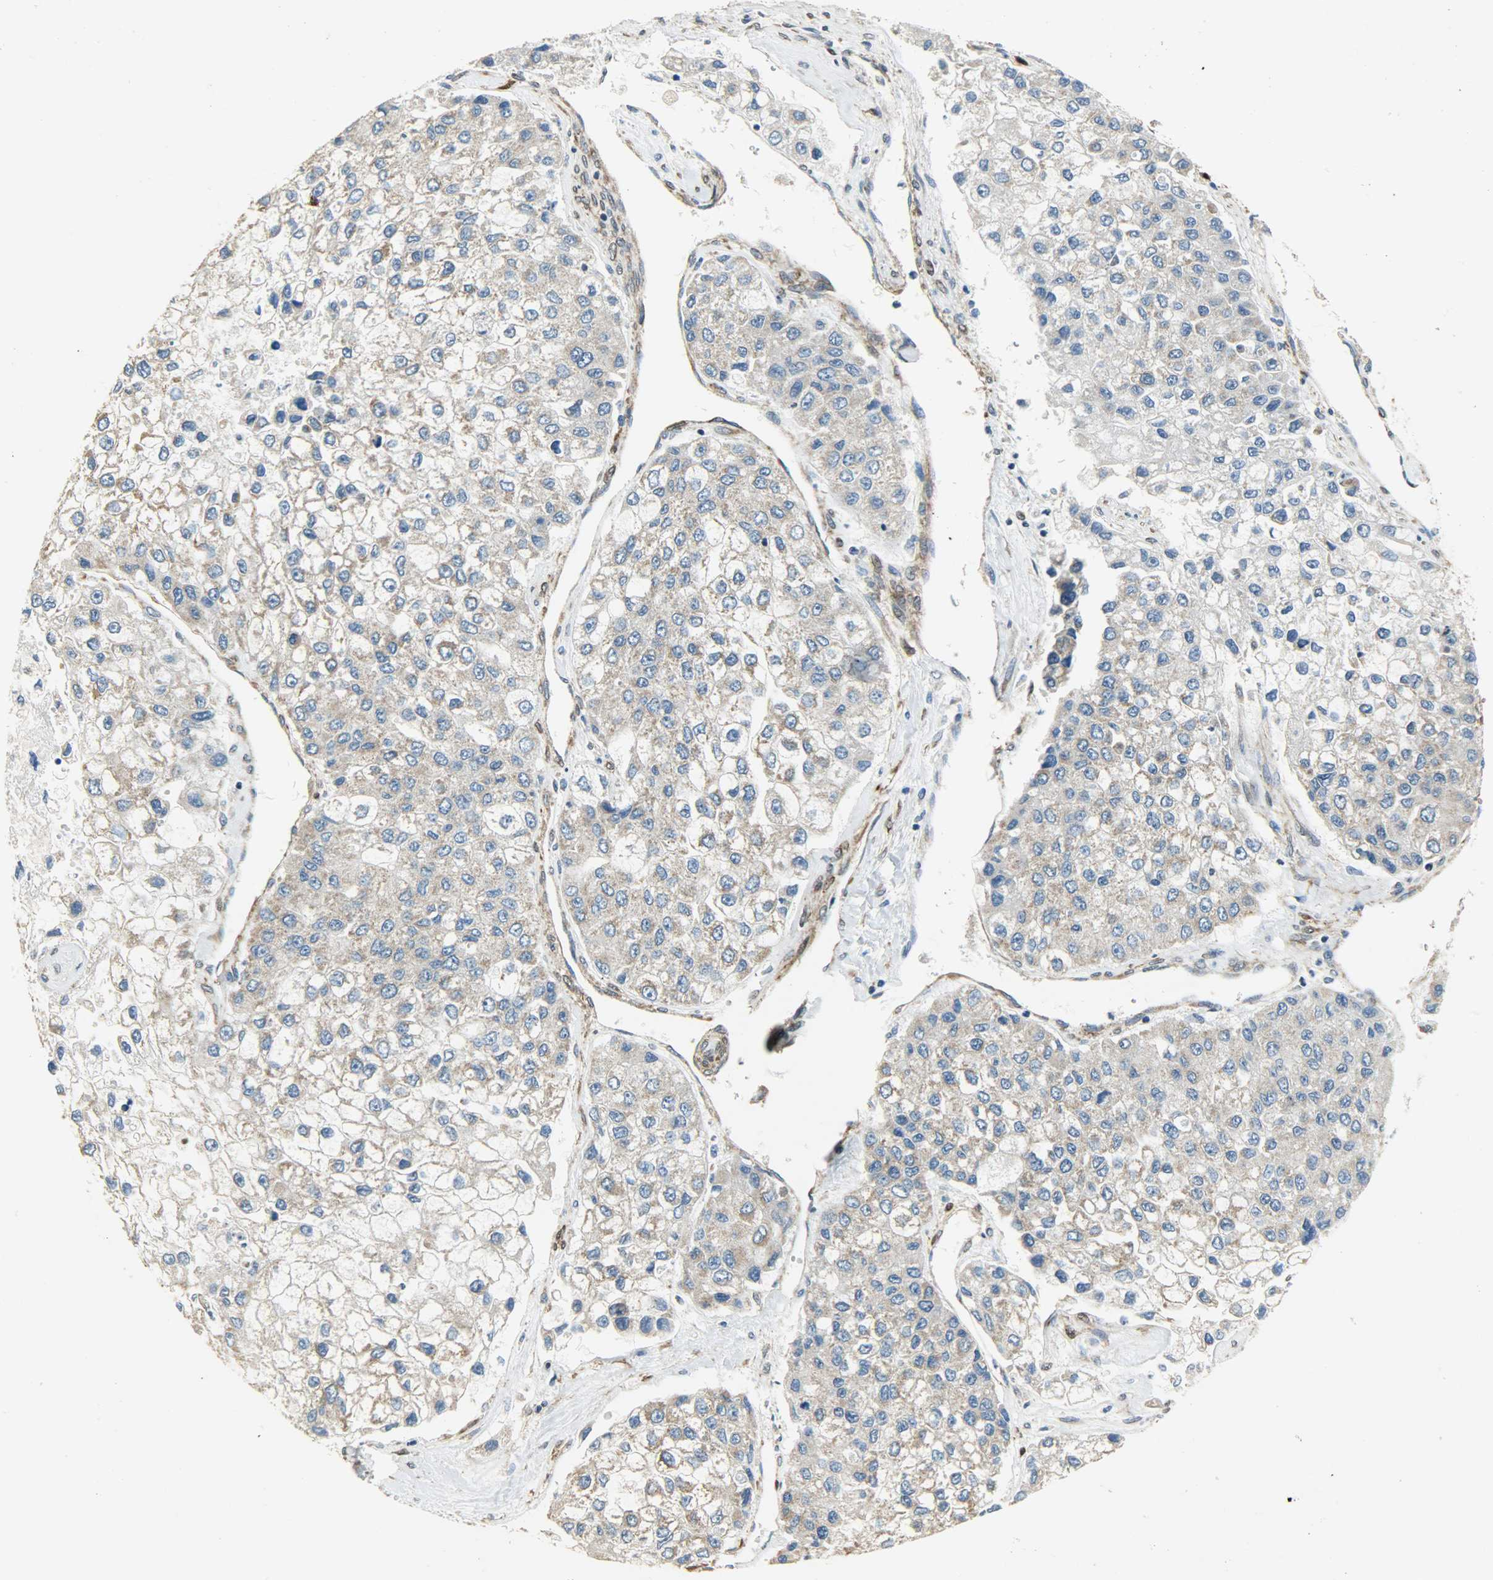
{"staining": {"intensity": "moderate", "quantity": "25%-75%", "location": "cytoplasmic/membranous"}, "tissue": "liver cancer", "cell_type": "Tumor cells", "image_type": "cancer", "snomed": [{"axis": "morphology", "description": "Carcinoma, Hepatocellular, NOS"}, {"axis": "topography", "description": "Liver"}], "caption": "Liver cancer was stained to show a protein in brown. There is medium levels of moderate cytoplasmic/membranous staining in approximately 25%-75% of tumor cells.", "gene": "C1orf198", "patient": {"sex": "female", "age": 66}}